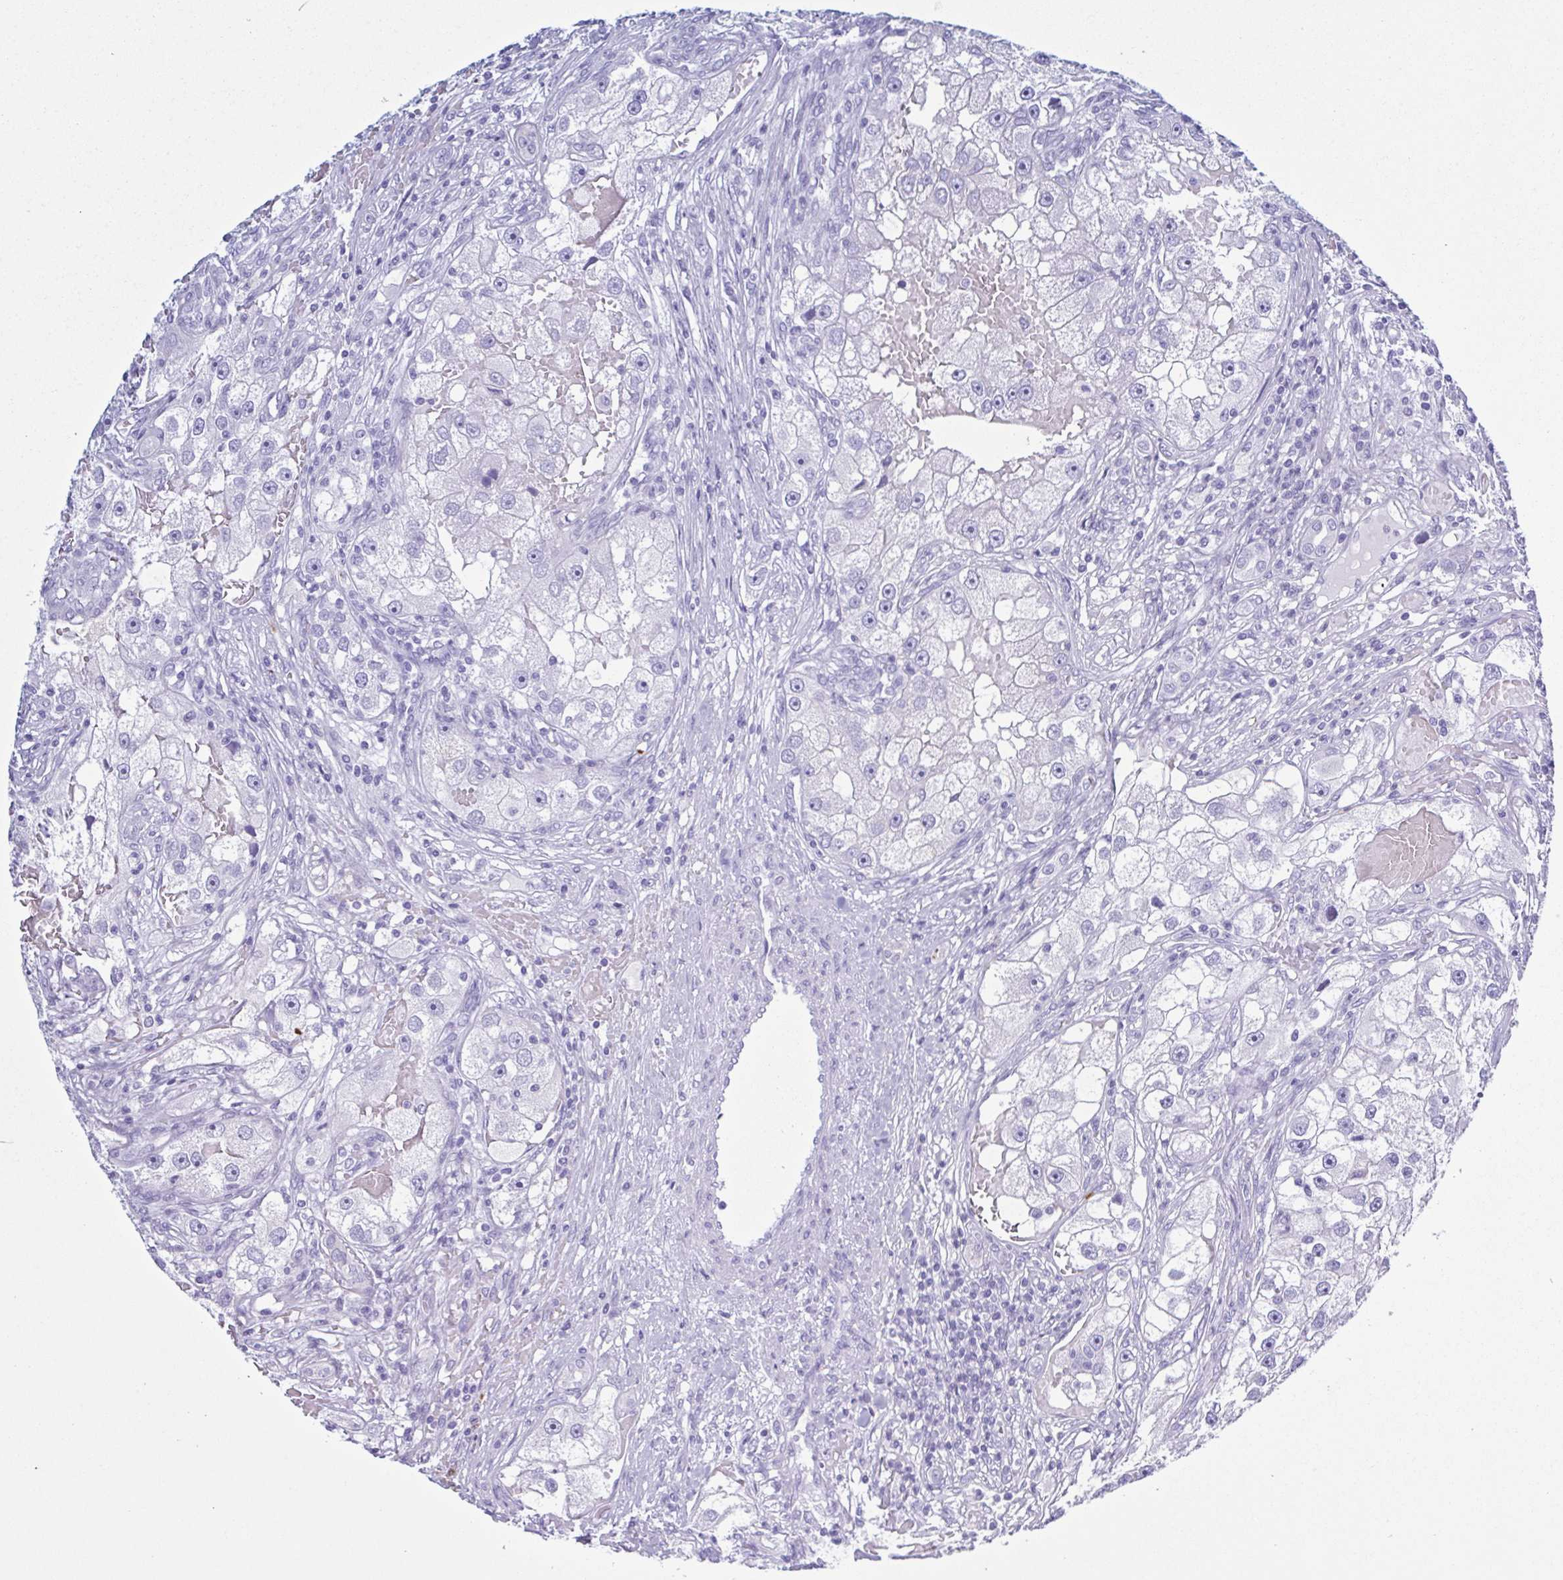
{"staining": {"intensity": "negative", "quantity": "none", "location": "none"}, "tissue": "renal cancer", "cell_type": "Tumor cells", "image_type": "cancer", "snomed": [{"axis": "morphology", "description": "Adenocarcinoma, NOS"}, {"axis": "topography", "description": "Kidney"}], "caption": "Immunohistochemistry (IHC) of renal cancer (adenocarcinoma) exhibits no positivity in tumor cells. The staining is performed using DAB brown chromogen with nuclei counter-stained in using hematoxylin.", "gene": "LTF", "patient": {"sex": "male", "age": 63}}